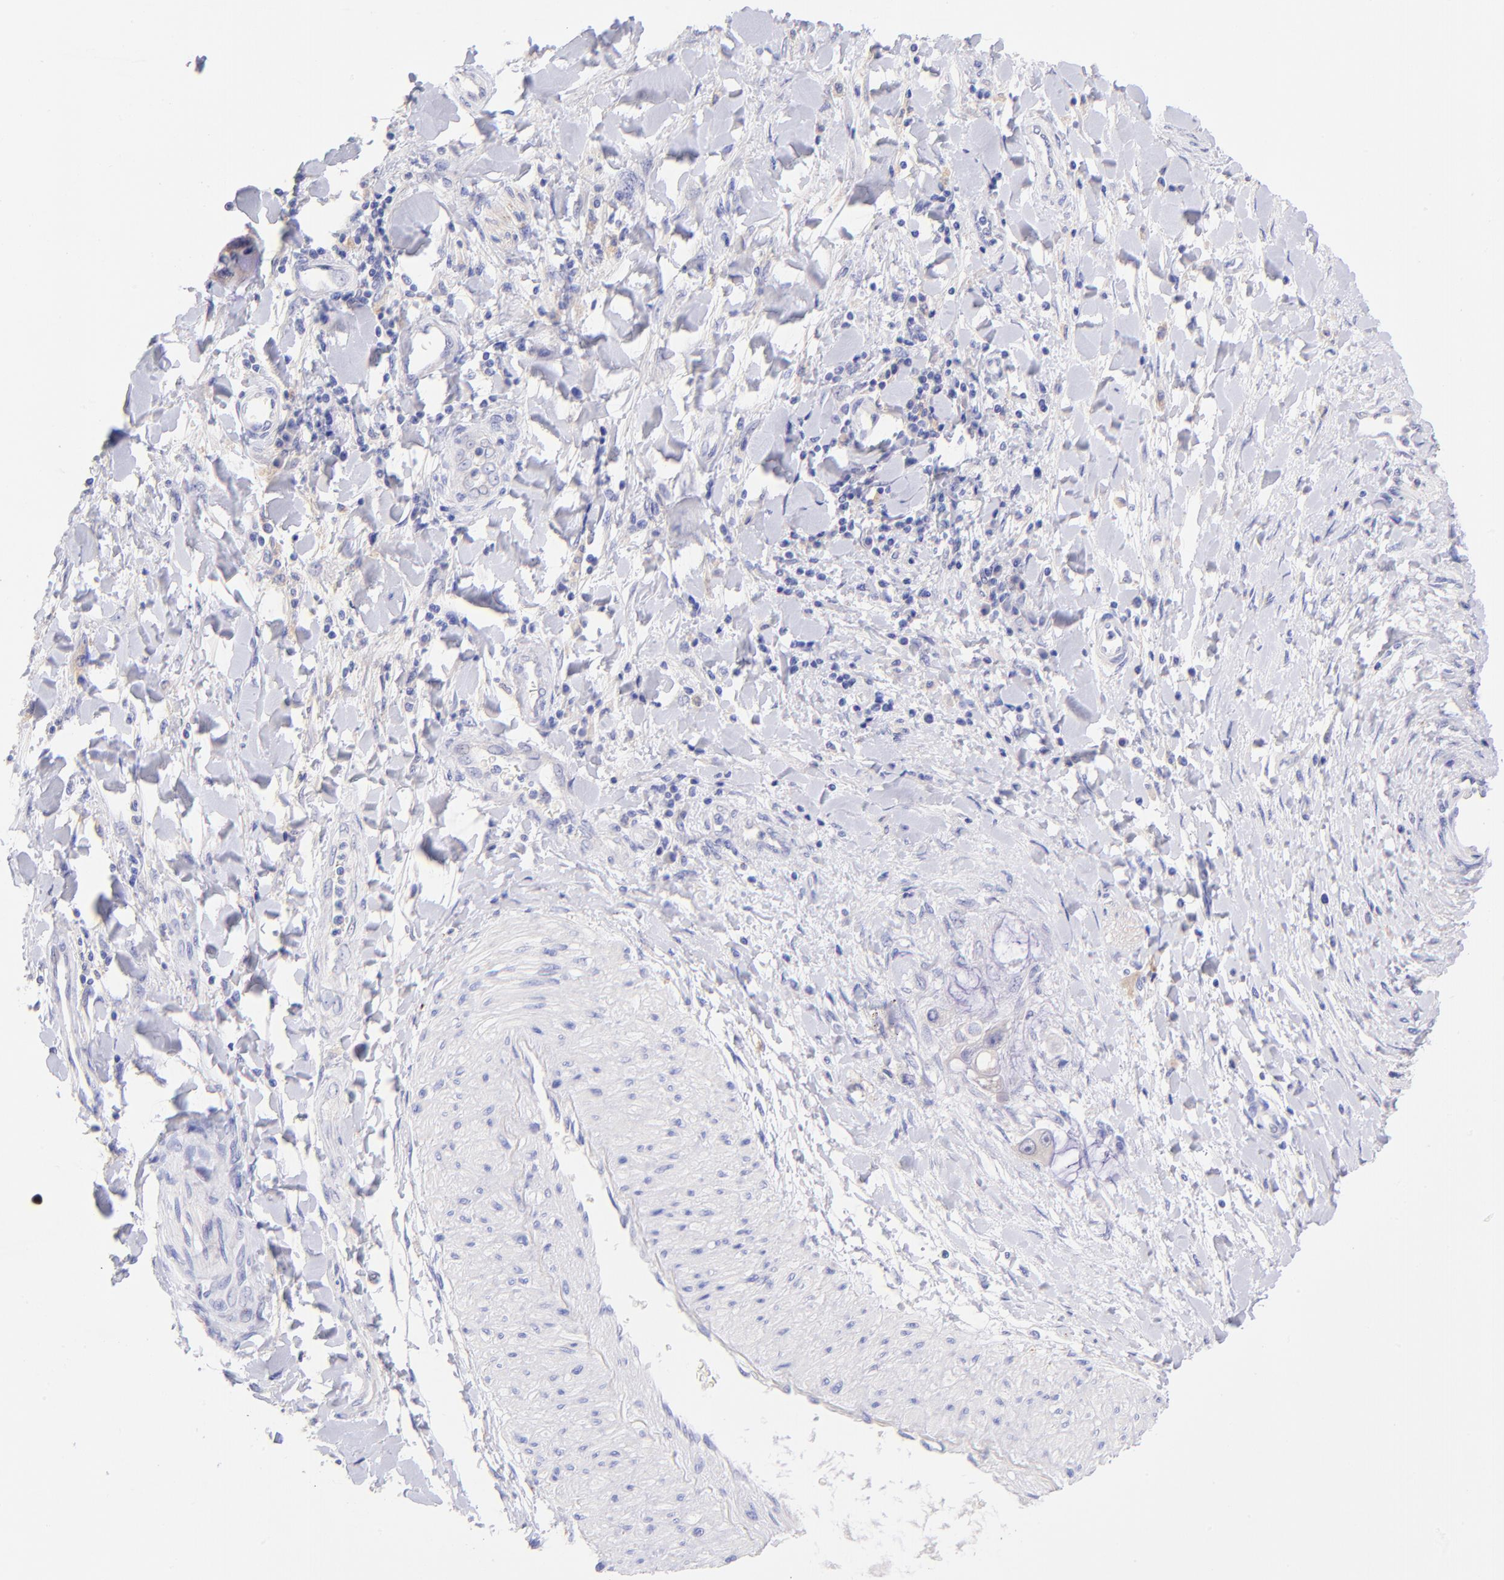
{"staining": {"intensity": "negative", "quantity": "none", "location": "none"}, "tissue": "adipose tissue", "cell_type": "Adipocytes", "image_type": "normal", "snomed": [{"axis": "morphology", "description": "Normal tissue, NOS"}, {"axis": "morphology", "description": "Cholangiocarcinoma"}, {"axis": "topography", "description": "Liver"}, {"axis": "topography", "description": "Peripheral nerve tissue"}], "caption": "A high-resolution image shows IHC staining of normal adipose tissue, which reveals no significant staining in adipocytes. Brightfield microscopy of immunohistochemistry stained with DAB (3,3'-diaminobenzidine) (brown) and hematoxylin (blue), captured at high magnification.", "gene": "RAB3B", "patient": {"sex": "male", "age": 50}}